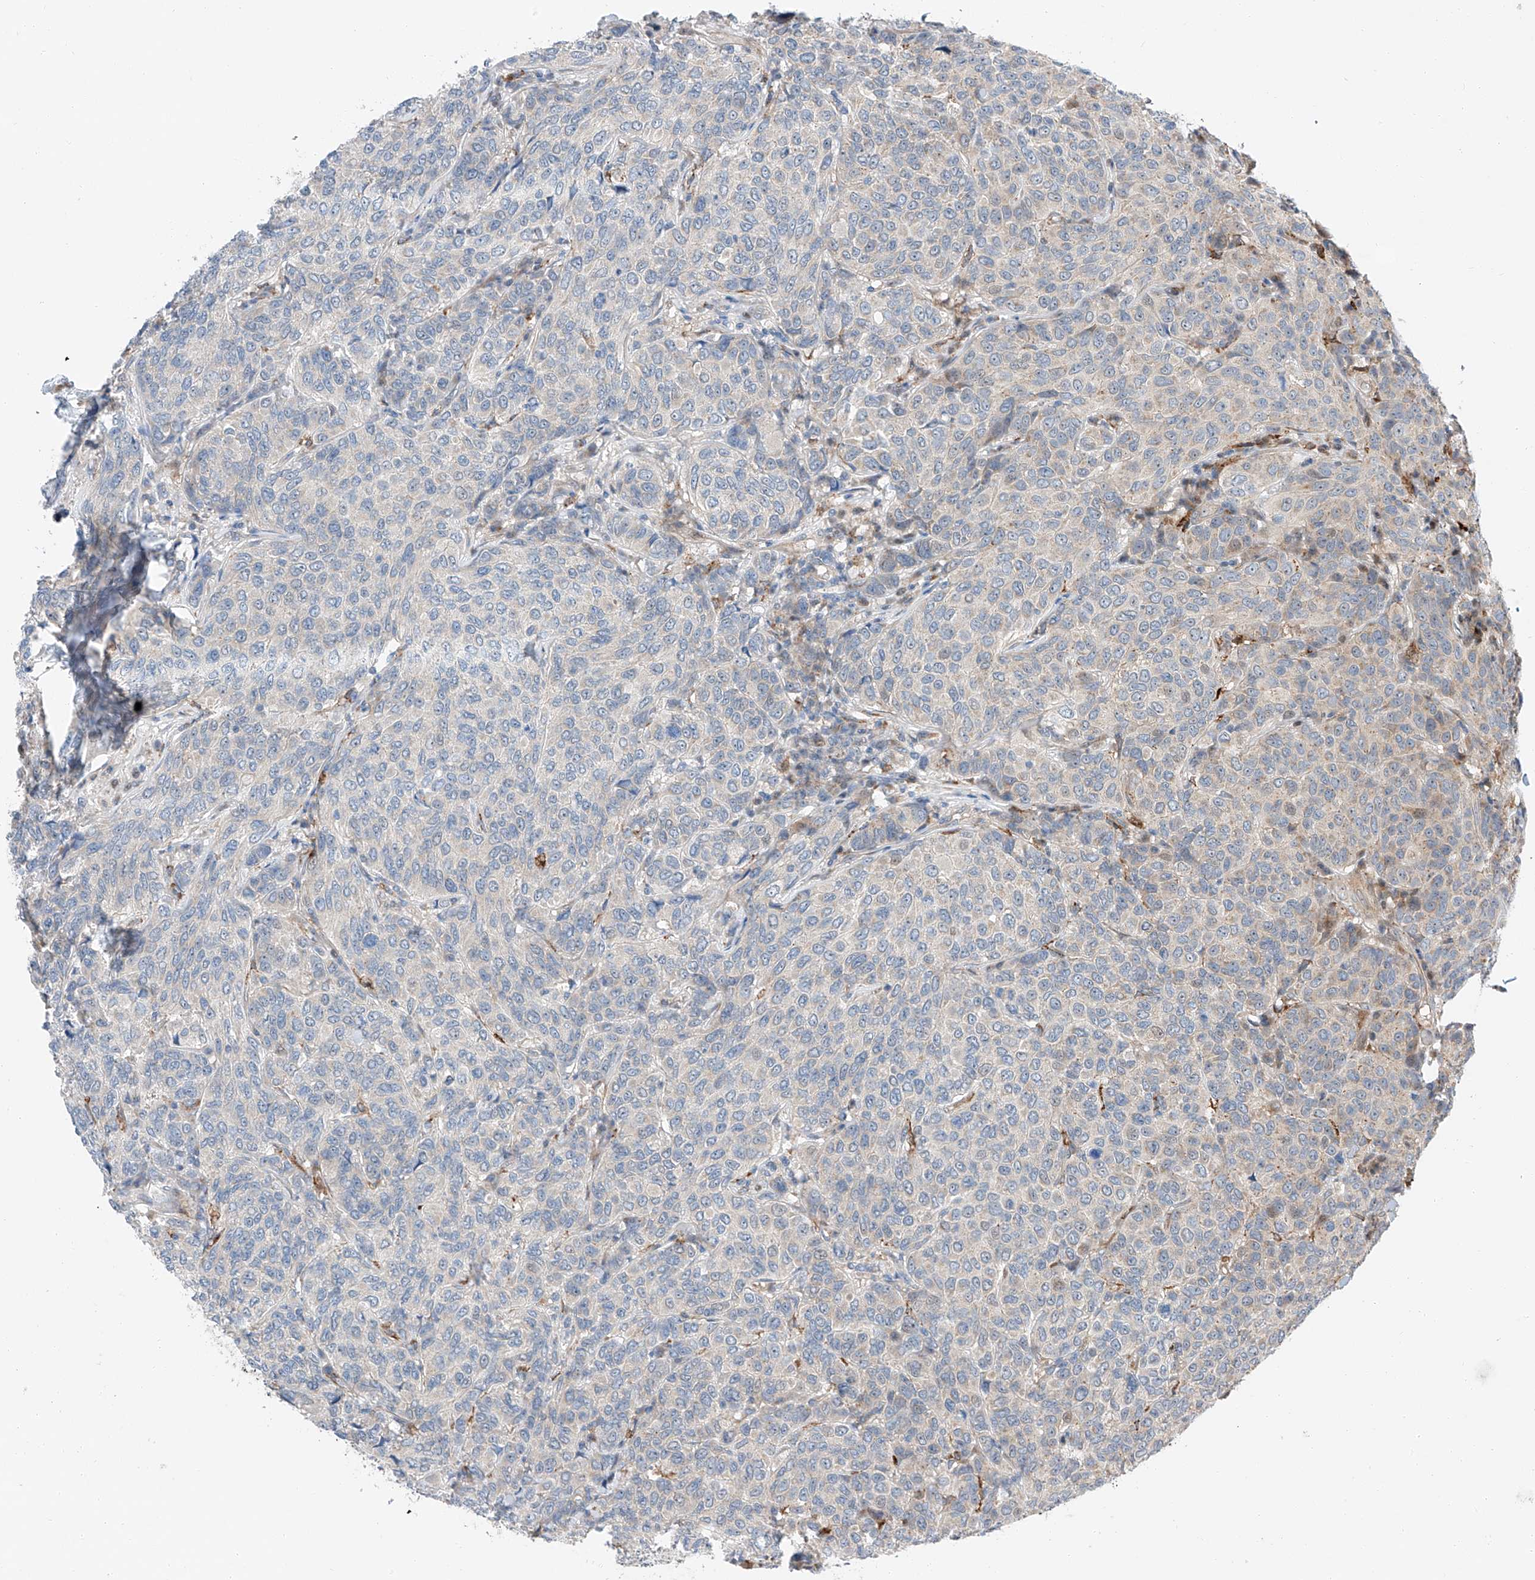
{"staining": {"intensity": "negative", "quantity": "none", "location": "none"}, "tissue": "breast cancer", "cell_type": "Tumor cells", "image_type": "cancer", "snomed": [{"axis": "morphology", "description": "Duct carcinoma"}, {"axis": "topography", "description": "Breast"}], "caption": "A high-resolution histopathology image shows immunohistochemistry (IHC) staining of infiltrating ductal carcinoma (breast), which displays no significant staining in tumor cells.", "gene": "CLDND1", "patient": {"sex": "female", "age": 55}}